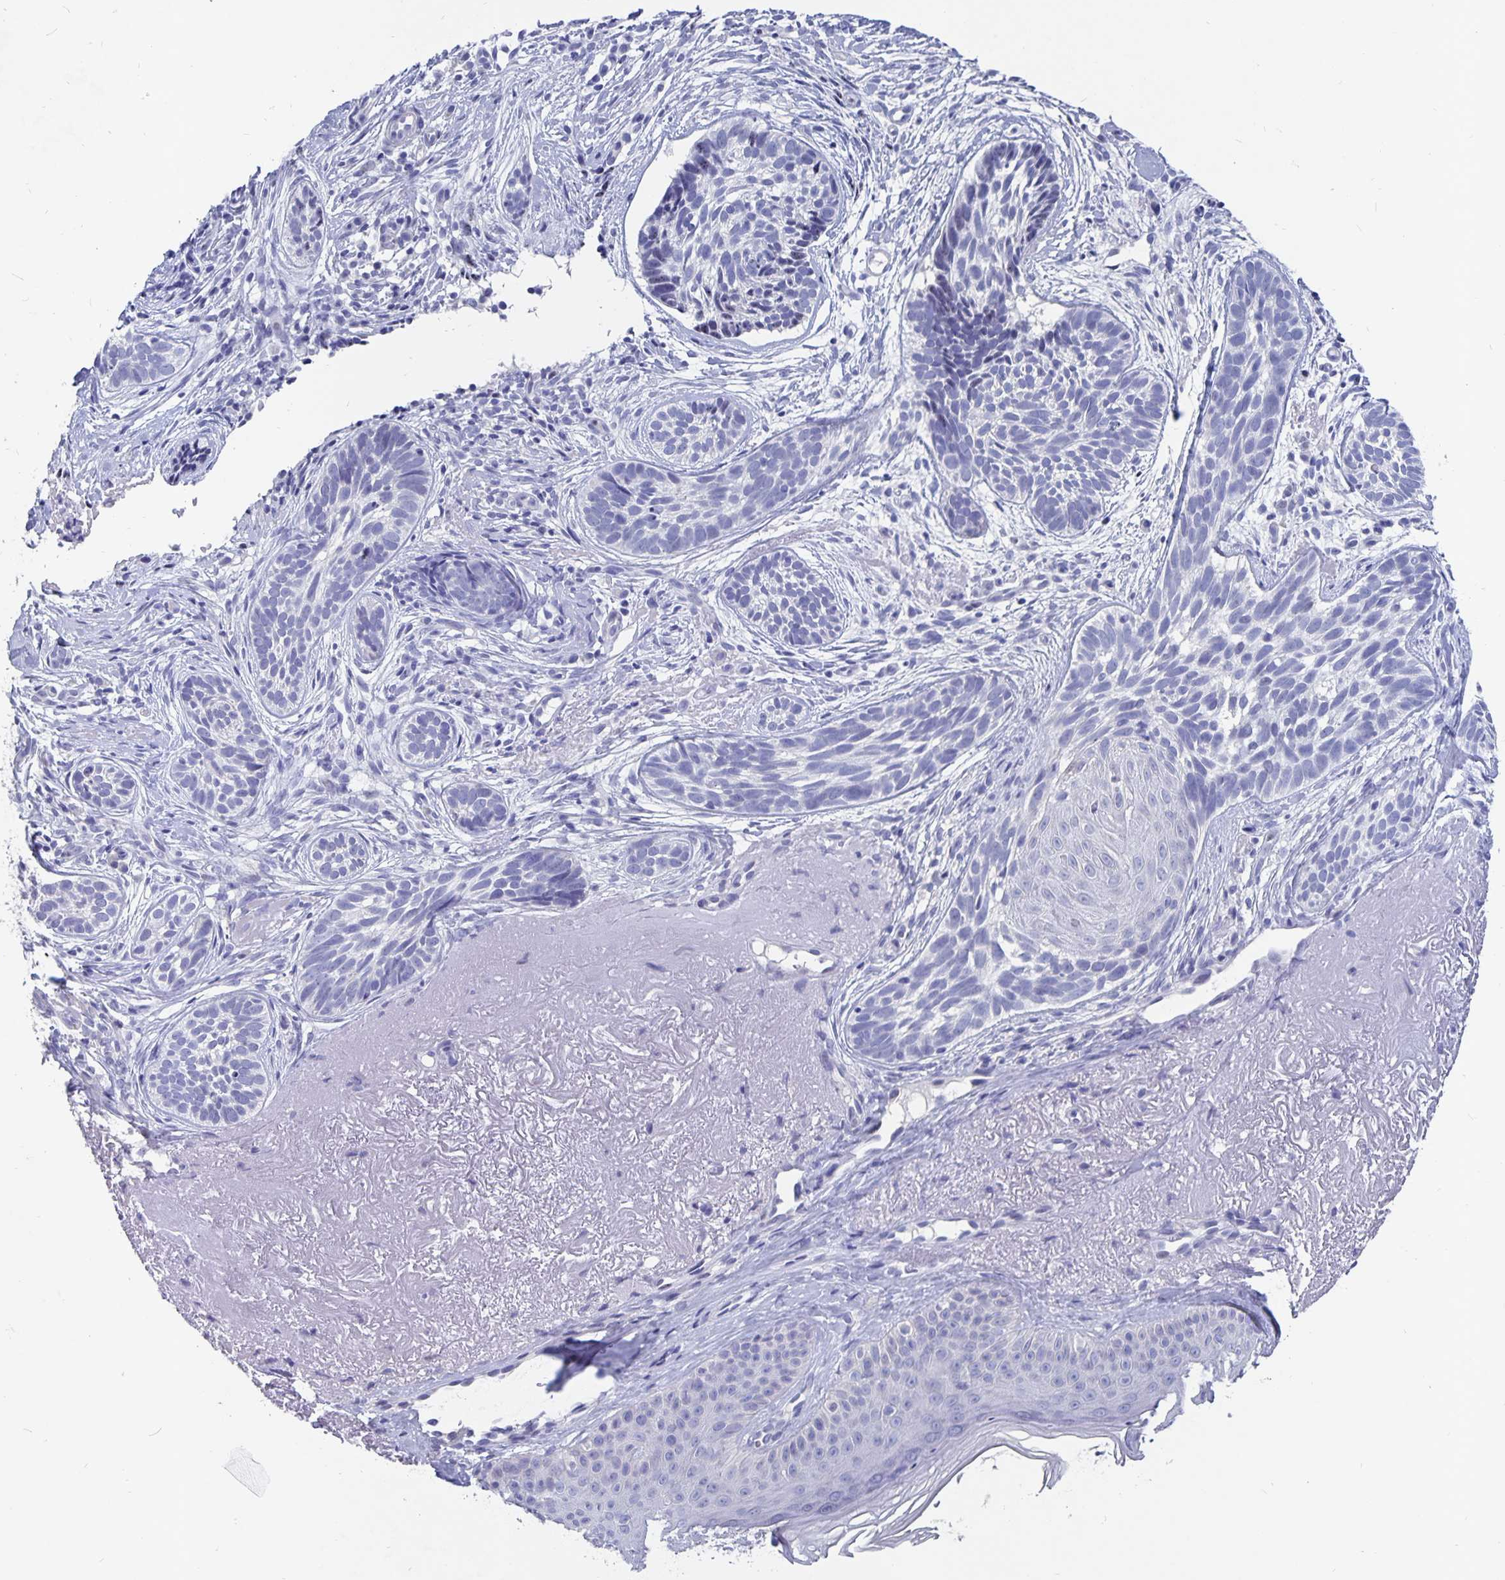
{"staining": {"intensity": "negative", "quantity": "none", "location": "none"}, "tissue": "skin cancer", "cell_type": "Tumor cells", "image_type": "cancer", "snomed": [{"axis": "morphology", "description": "Basal cell carcinoma"}, {"axis": "morphology", "description": "BCC, high aggressive"}, {"axis": "topography", "description": "Skin"}], "caption": "DAB (3,3'-diaminobenzidine) immunohistochemical staining of skin cancer exhibits no significant staining in tumor cells.", "gene": "SMOC1", "patient": {"sex": "female", "age": 86}}